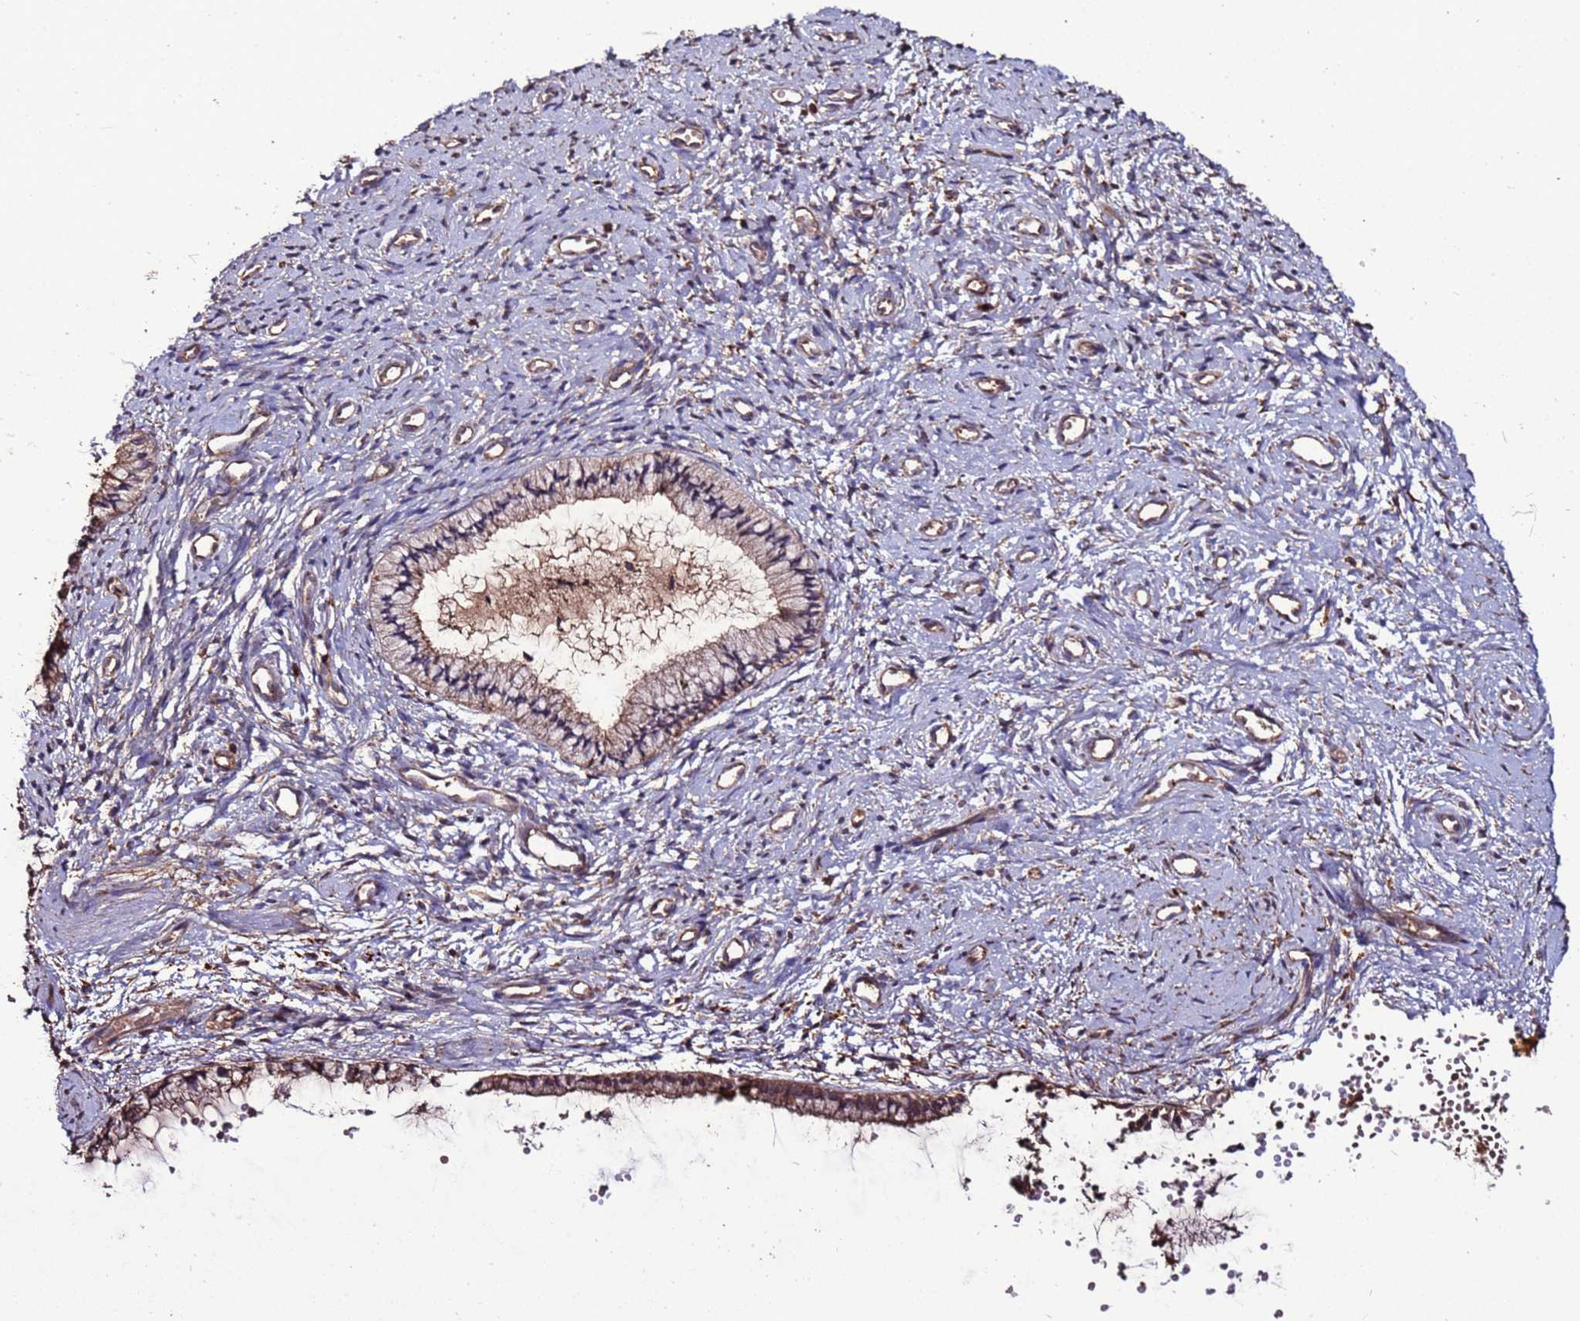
{"staining": {"intensity": "moderate", "quantity": ">75%", "location": "cytoplasmic/membranous"}, "tissue": "cervix", "cell_type": "Glandular cells", "image_type": "normal", "snomed": [{"axis": "morphology", "description": "Normal tissue, NOS"}, {"axis": "topography", "description": "Cervix"}], "caption": "This is a photomicrograph of immunohistochemistry (IHC) staining of benign cervix, which shows moderate positivity in the cytoplasmic/membranous of glandular cells.", "gene": "RPS15A", "patient": {"sex": "female", "age": 57}}